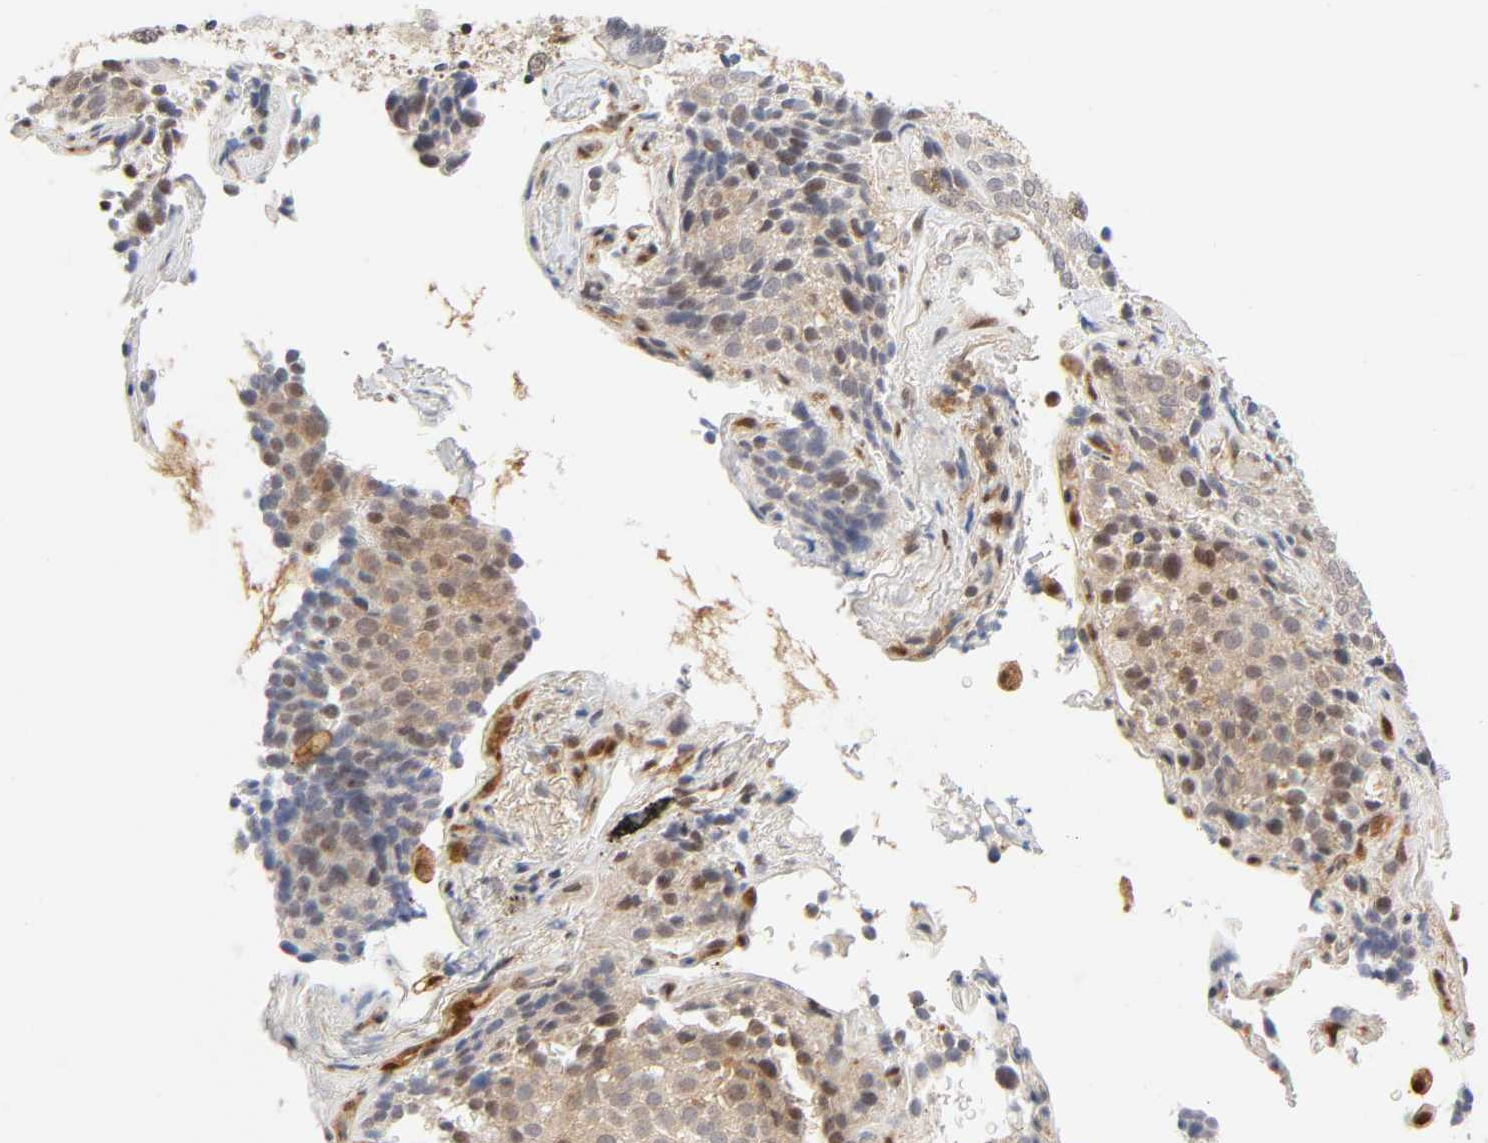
{"staining": {"intensity": "weak", "quantity": ">75%", "location": "cytoplasmic/membranous,nuclear"}, "tissue": "lung cancer", "cell_type": "Tumor cells", "image_type": "cancer", "snomed": [{"axis": "morphology", "description": "Squamous cell carcinoma, NOS"}, {"axis": "topography", "description": "Lung"}], "caption": "Lung squamous cell carcinoma stained for a protein (brown) reveals weak cytoplasmic/membranous and nuclear positive expression in approximately >75% of tumor cells.", "gene": "CDC37", "patient": {"sex": "male", "age": 54}}